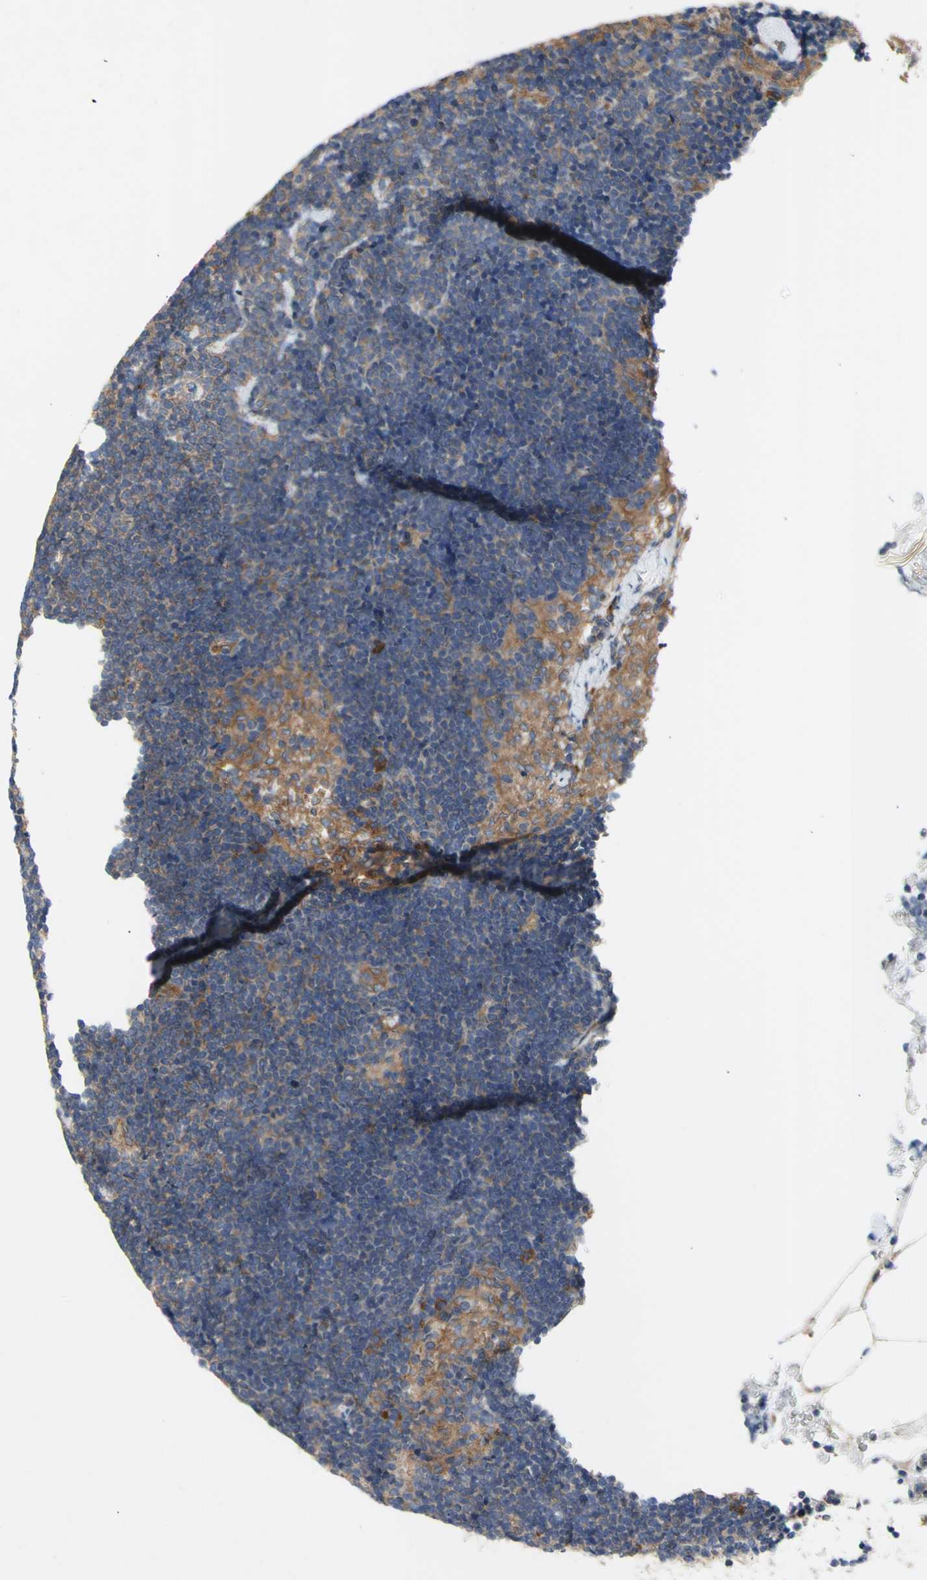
{"staining": {"intensity": "moderate", "quantity": "25%-75%", "location": "cytoplasmic/membranous"}, "tissue": "lymph node", "cell_type": "Germinal center cells", "image_type": "normal", "snomed": [{"axis": "morphology", "description": "Normal tissue, NOS"}, {"axis": "topography", "description": "Lymph node"}], "caption": "IHC image of normal lymph node: lymph node stained using IHC reveals medium levels of moderate protein expression localized specifically in the cytoplasmic/membranous of germinal center cells, appearing as a cytoplasmic/membranous brown color.", "gene": "KLC1", "patient": {"sex": "male", "age": 63}}